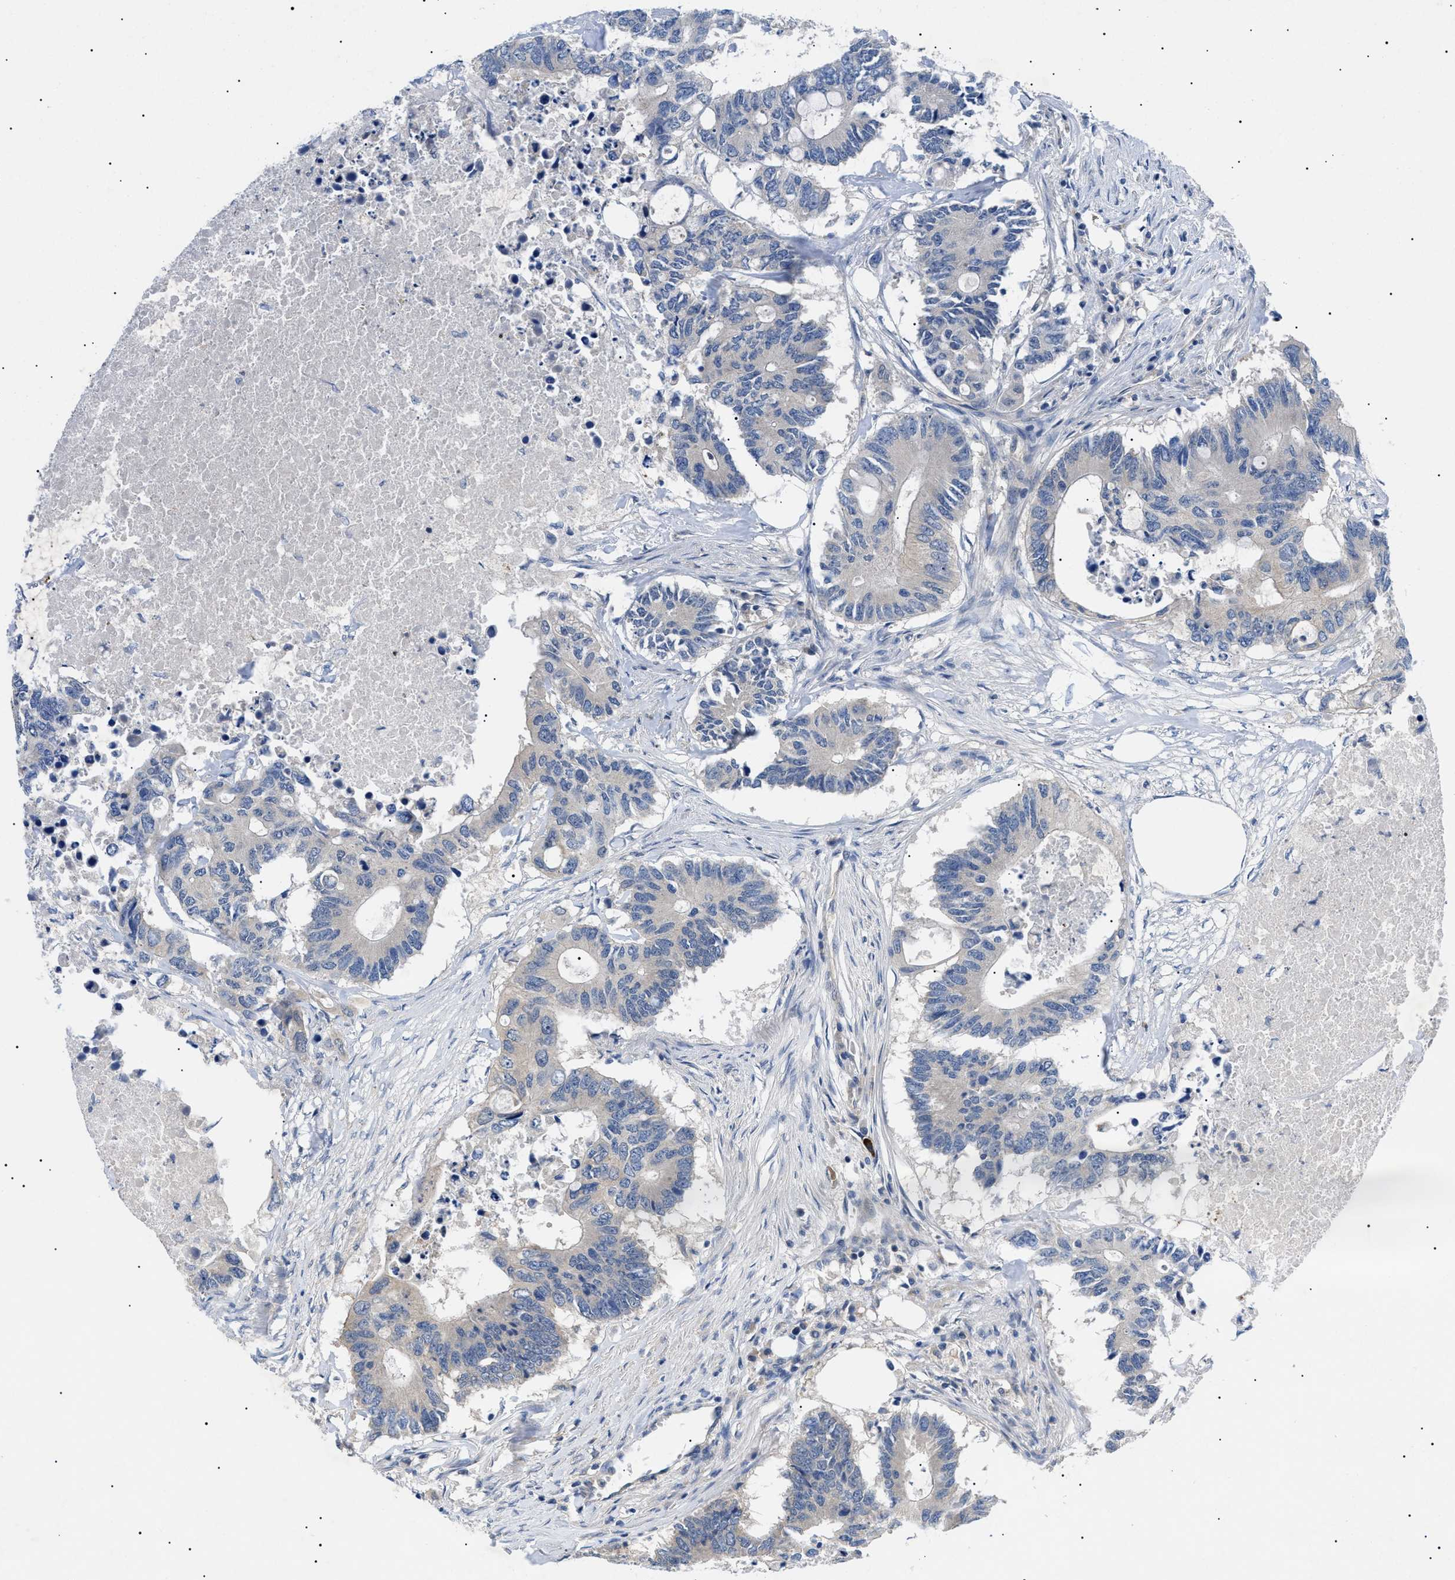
{"staining": {"intensity": "negative", "quantity": "none", "location": "none"}, "tissue": "colorectal cancer", "cell_type": "Tumor cells", "image_type": "cancer", "snomed": [{"axis": "morphology", "description": "Adenocarcinoma, NOS"}, {"axis": "topography", "description": "Colon"}], "caption": "High power microscopy image of an immunohistochemistry (IHC) photomicrograph of colorectal cancer, revealing no significant staining in tumor cells.", "gene": "RIPK1", "patient": {"sex": "male", "age": 71}}